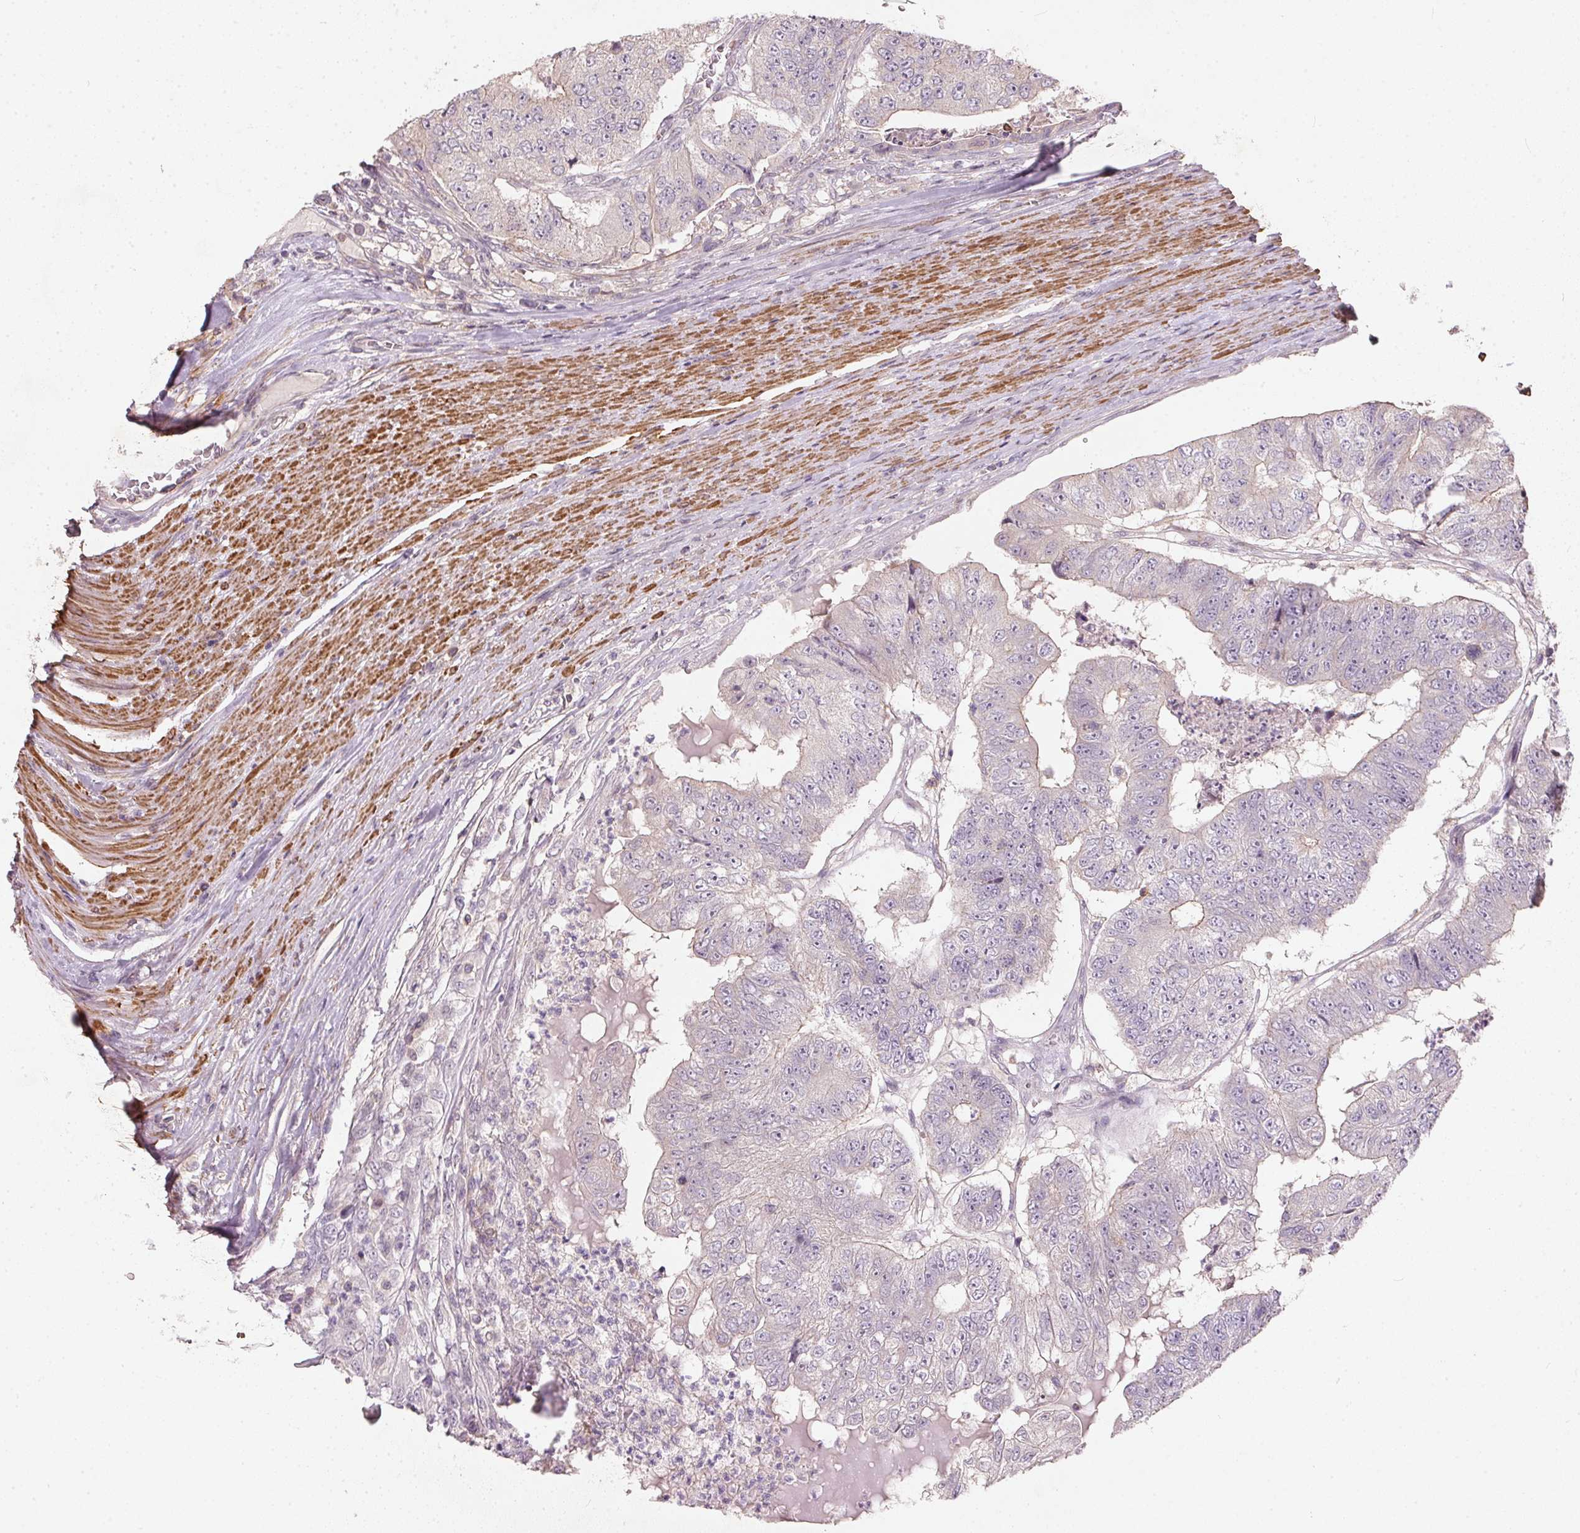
{"staining": {"intensity": "negative", "quantity": "none", "location": "none"}, "tissue": "colorectal cancer", "cell_type": "Tumor cells", "image_type": "cancer", "snomed": [{"axis": "morphology", "description": "Adenocarcinoma, NOS"}, {"axis": "topography", "description": "Colon"}], "caption": "Tumor cells are negative for protein expression in human colorectal cancer (adenocarcinoma). (Immunohistochemistry (ihc), brightfield microscopy, high magnification).", "gene": "KCNK15", "patient": {"sex": "female", "age": 67}}